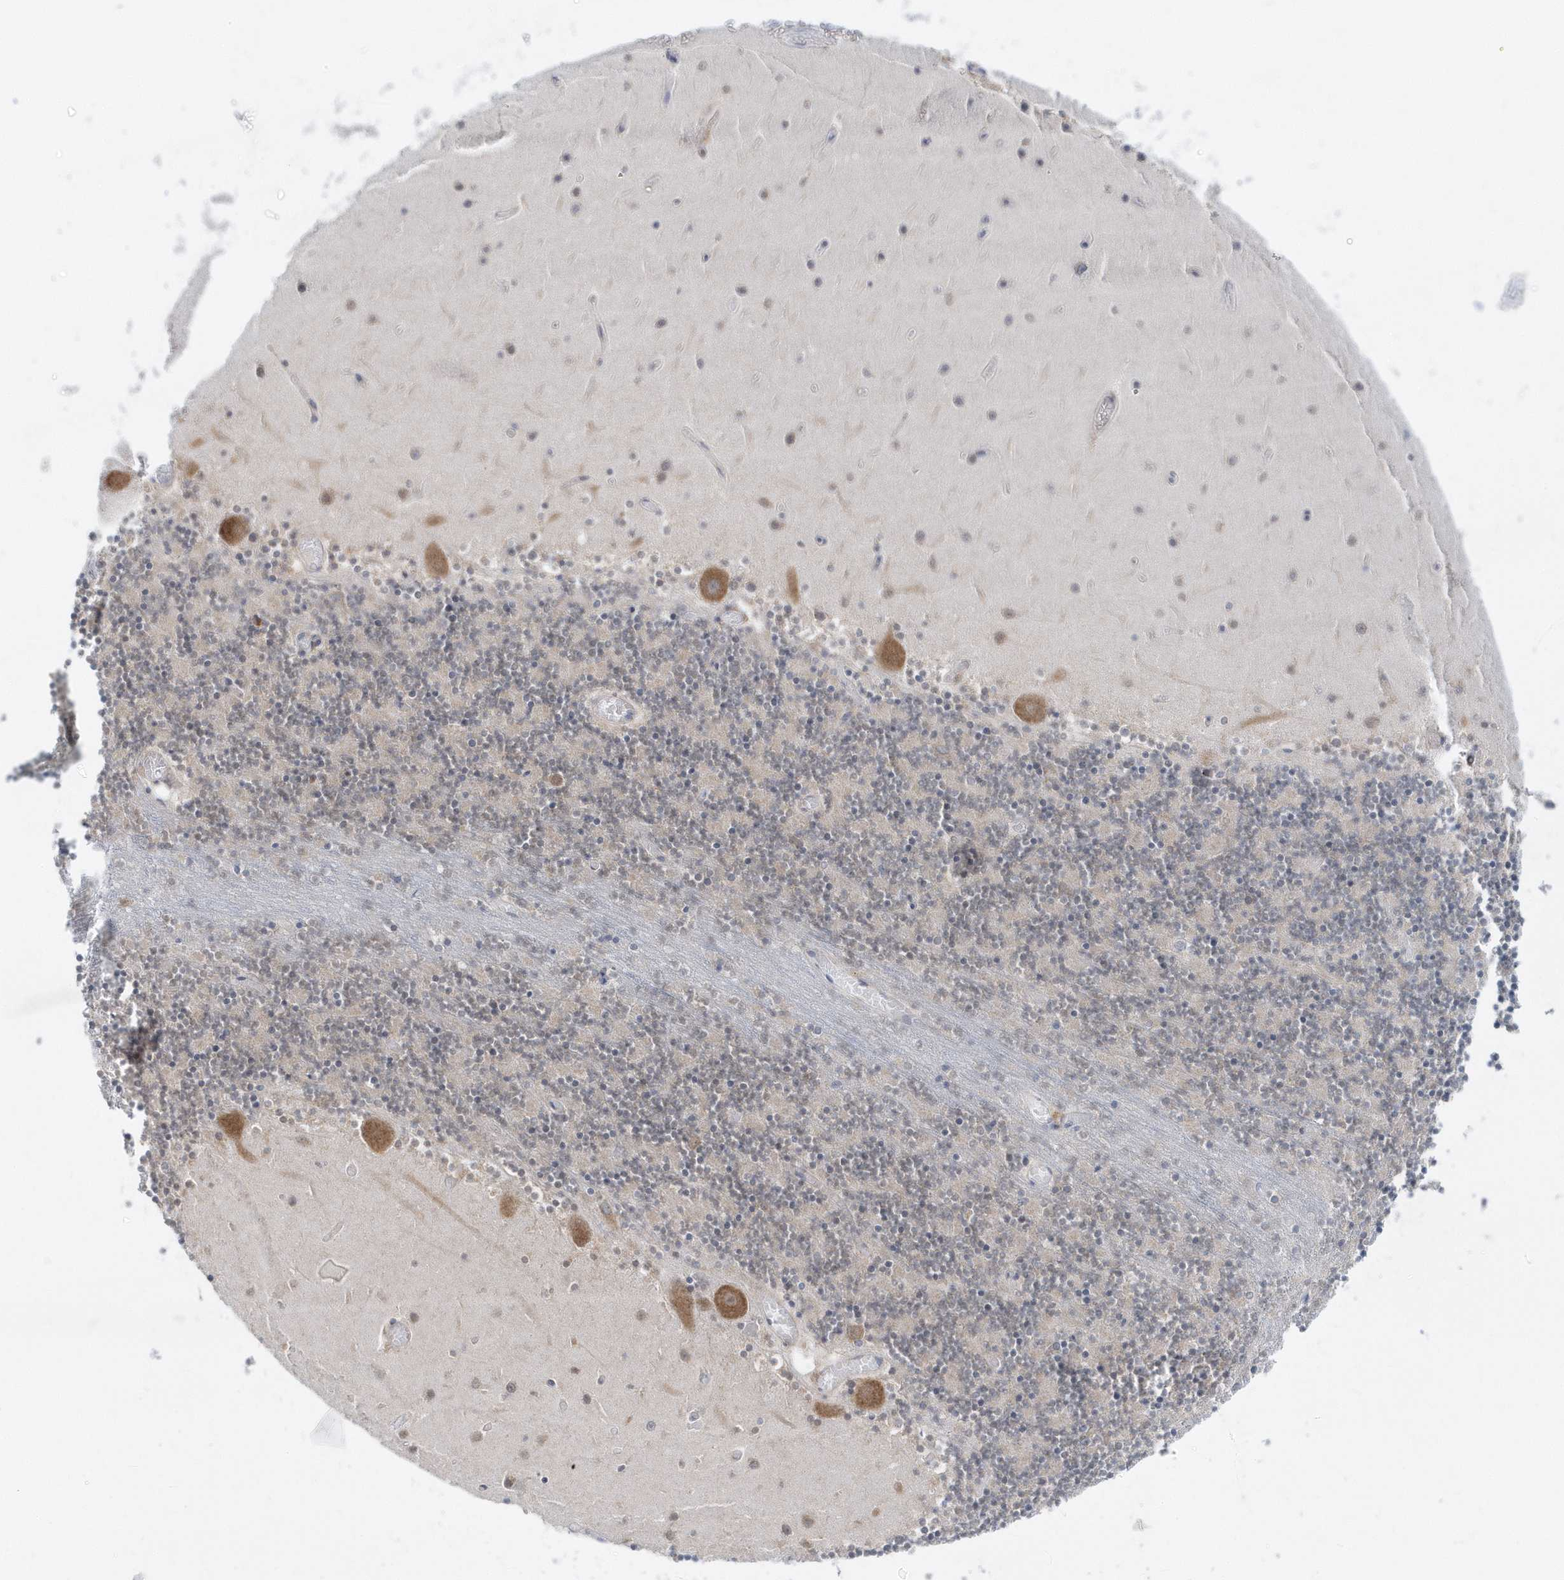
{"staining": {"intensity": "weak", "quantity": "<25%", "location": "cytoplasmic/membranous"}, "tissue": "cerebellum", "cell_type": "Cells in granular layer", "image_type": "normal", "snomed": [{"axis": "morphology", "description": "Normal tissue, NOS"}, {"axis": "topography", "description": "Cerebellum"}], "caption": "Cerebellum was stained to show a protein in brown. There is no significant staining in cells in granular layer. (DAB (3,3'-diaminobenzidine) immunohistochemistry (IHC), high magnification).", "gene": "EIF3C", "patient": {"sex": "female", "age": 28}}